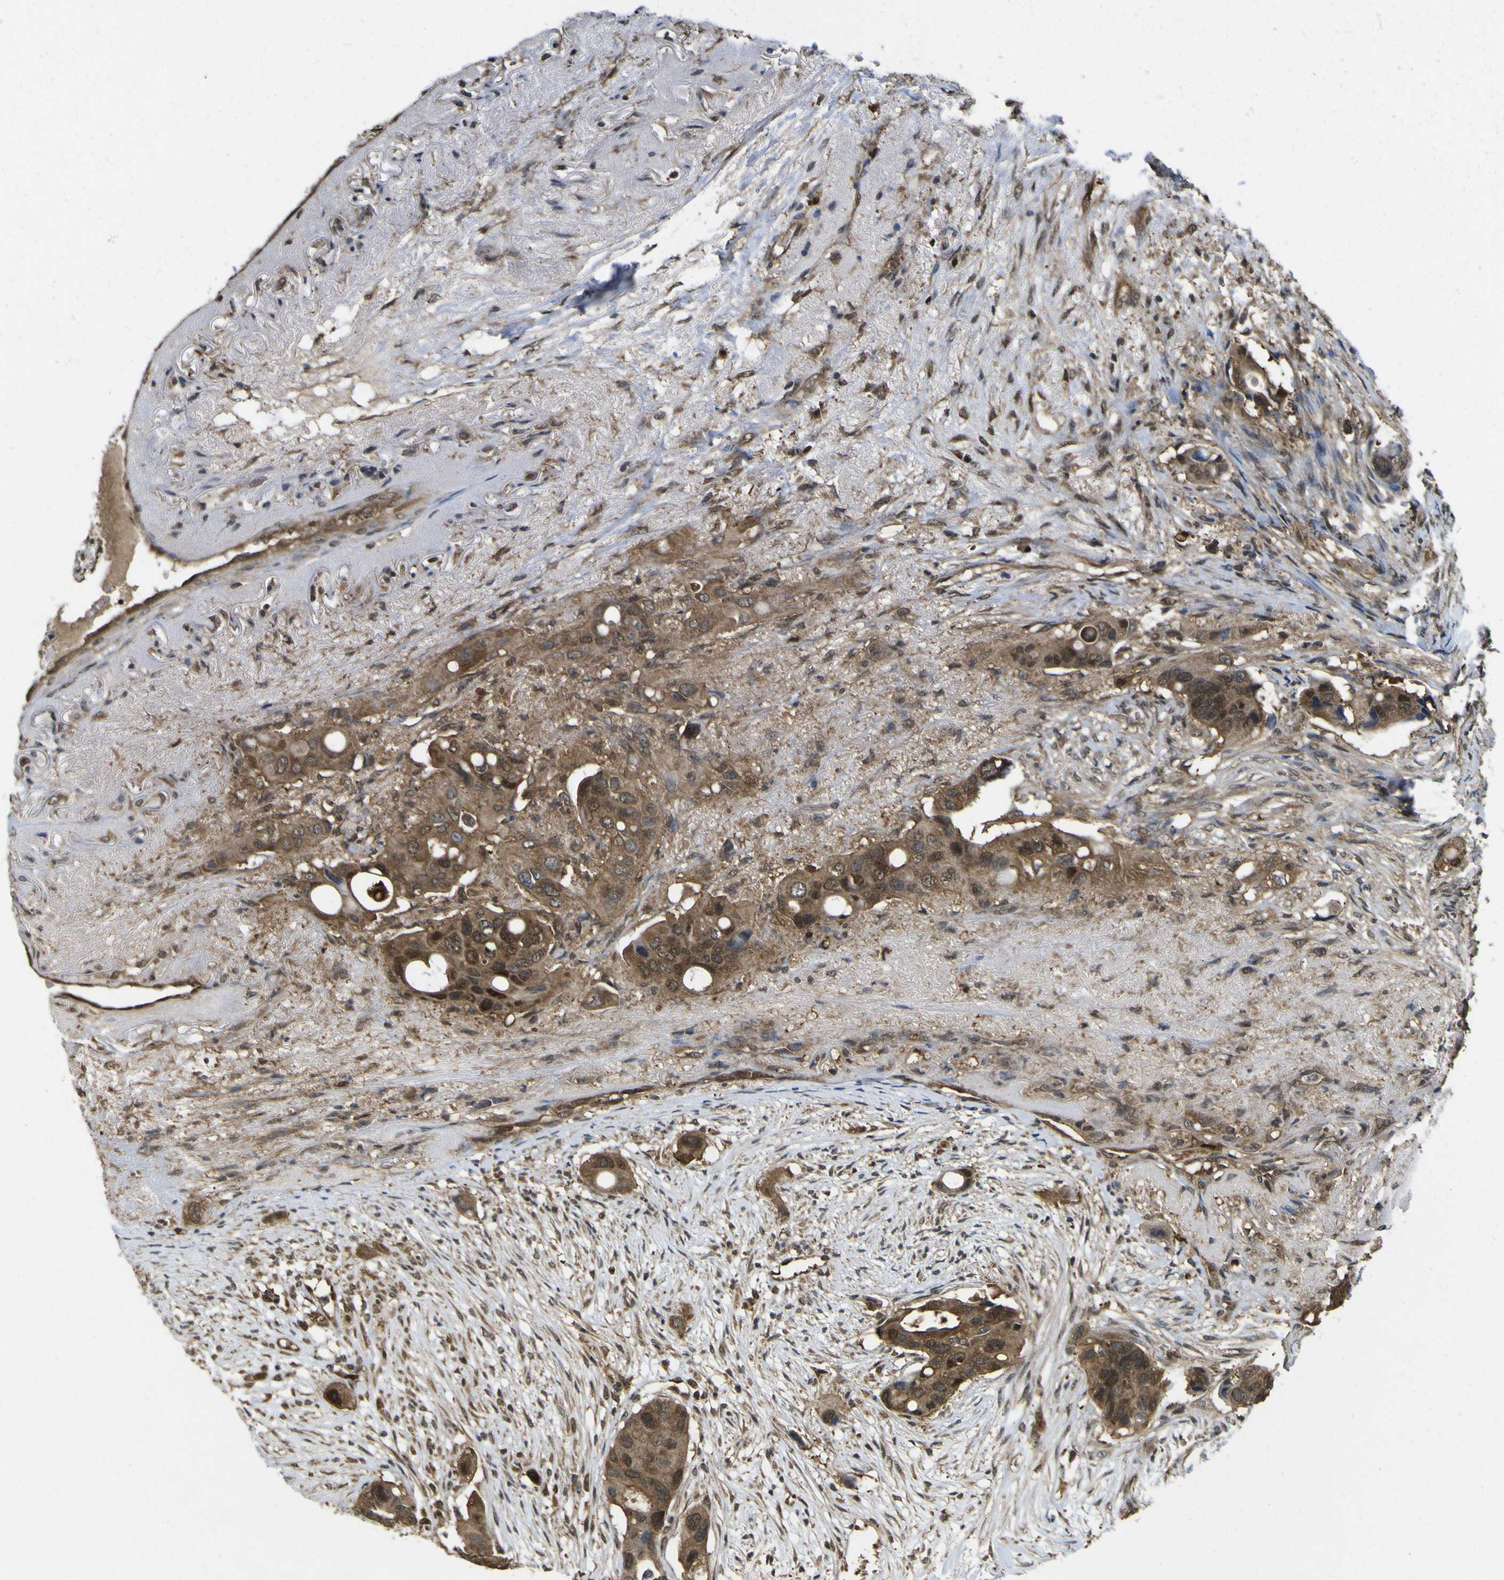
{"staining": {"intensity": "moderate", "quantity": ">75%", "location": "cytoplasmic/membranous,nuclear"}, "tissue": "colorectal cancer", "cell_type": "Tumor cells", "image_type": "cancer", "snomed": [{"axis": "morphology", "description": "Adenocarcinoma, NOS"}, {"axis": "topography", "description": "Colon"}], "caption": "Immunohistochemical staining of colorectal cancer shows medium levels of moderate cytoplasmic/membranous and nuclear protein expression in about >75% of tumor cells.", "gene": "YWHAG", "patient": {"sex": "female", "age": 57}}